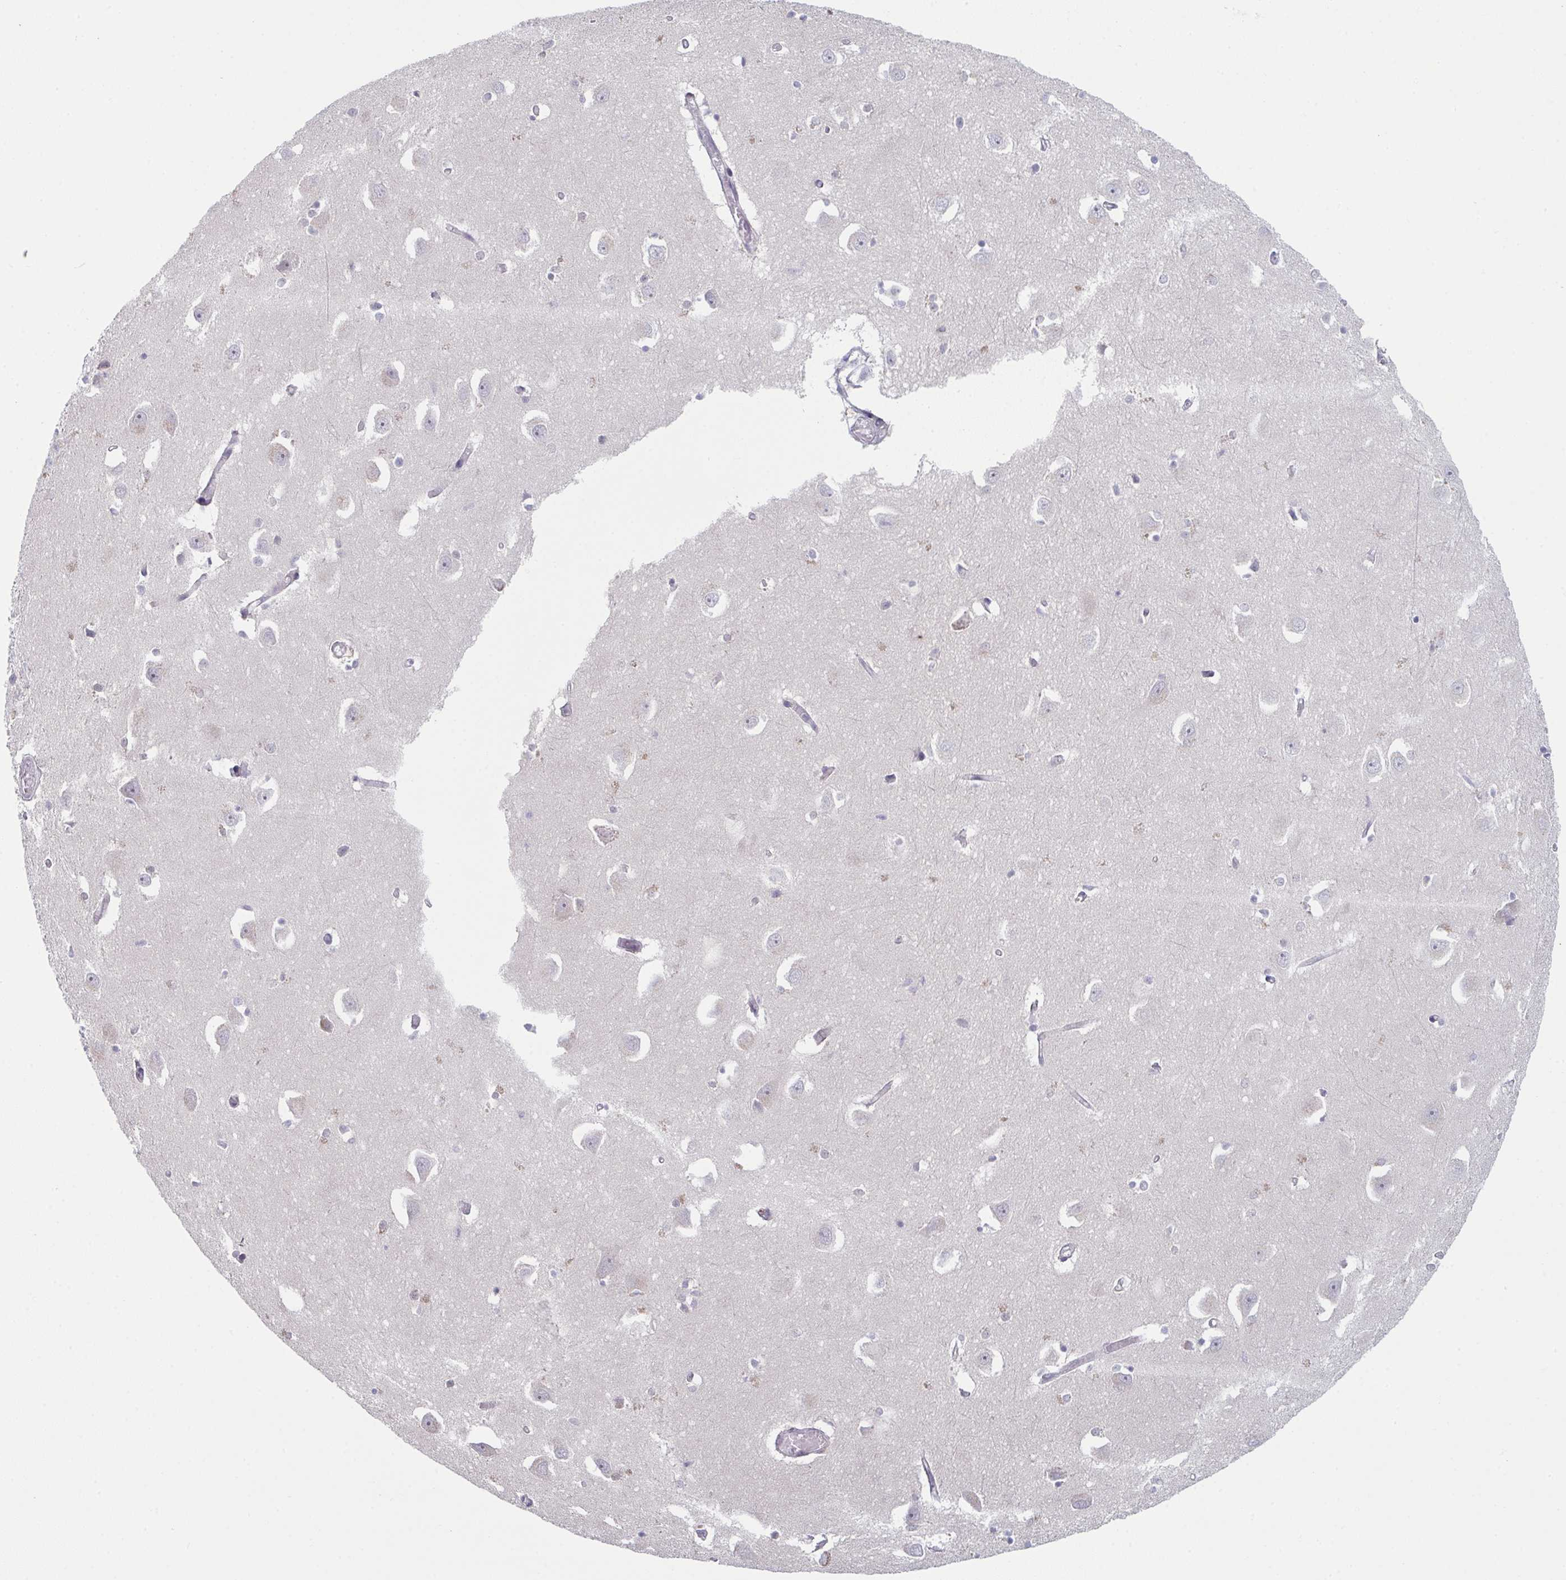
{"staining": {"intensity": "negative", "quantity": "none", "location": "none"}, "tissue": "caudate", "cell_type": "Glial cells", "image_type": "normal", "snomed": [{"axis": "morphology", "description": "Normal tissue, NOS"}, {"axis": "topography", "description": "Lateral ventricle wall"}, {"axis": "topography", "description": "Hippocampus"}], "caption": "IHC image of benign human caudate stained for a protein (brown), which shows no expression in glial cells. (DAB IHC visualized using brightfield microscopy, high magnification).", "gene": "ZNF214", "patient": {"sex": "female", "age": 63}}